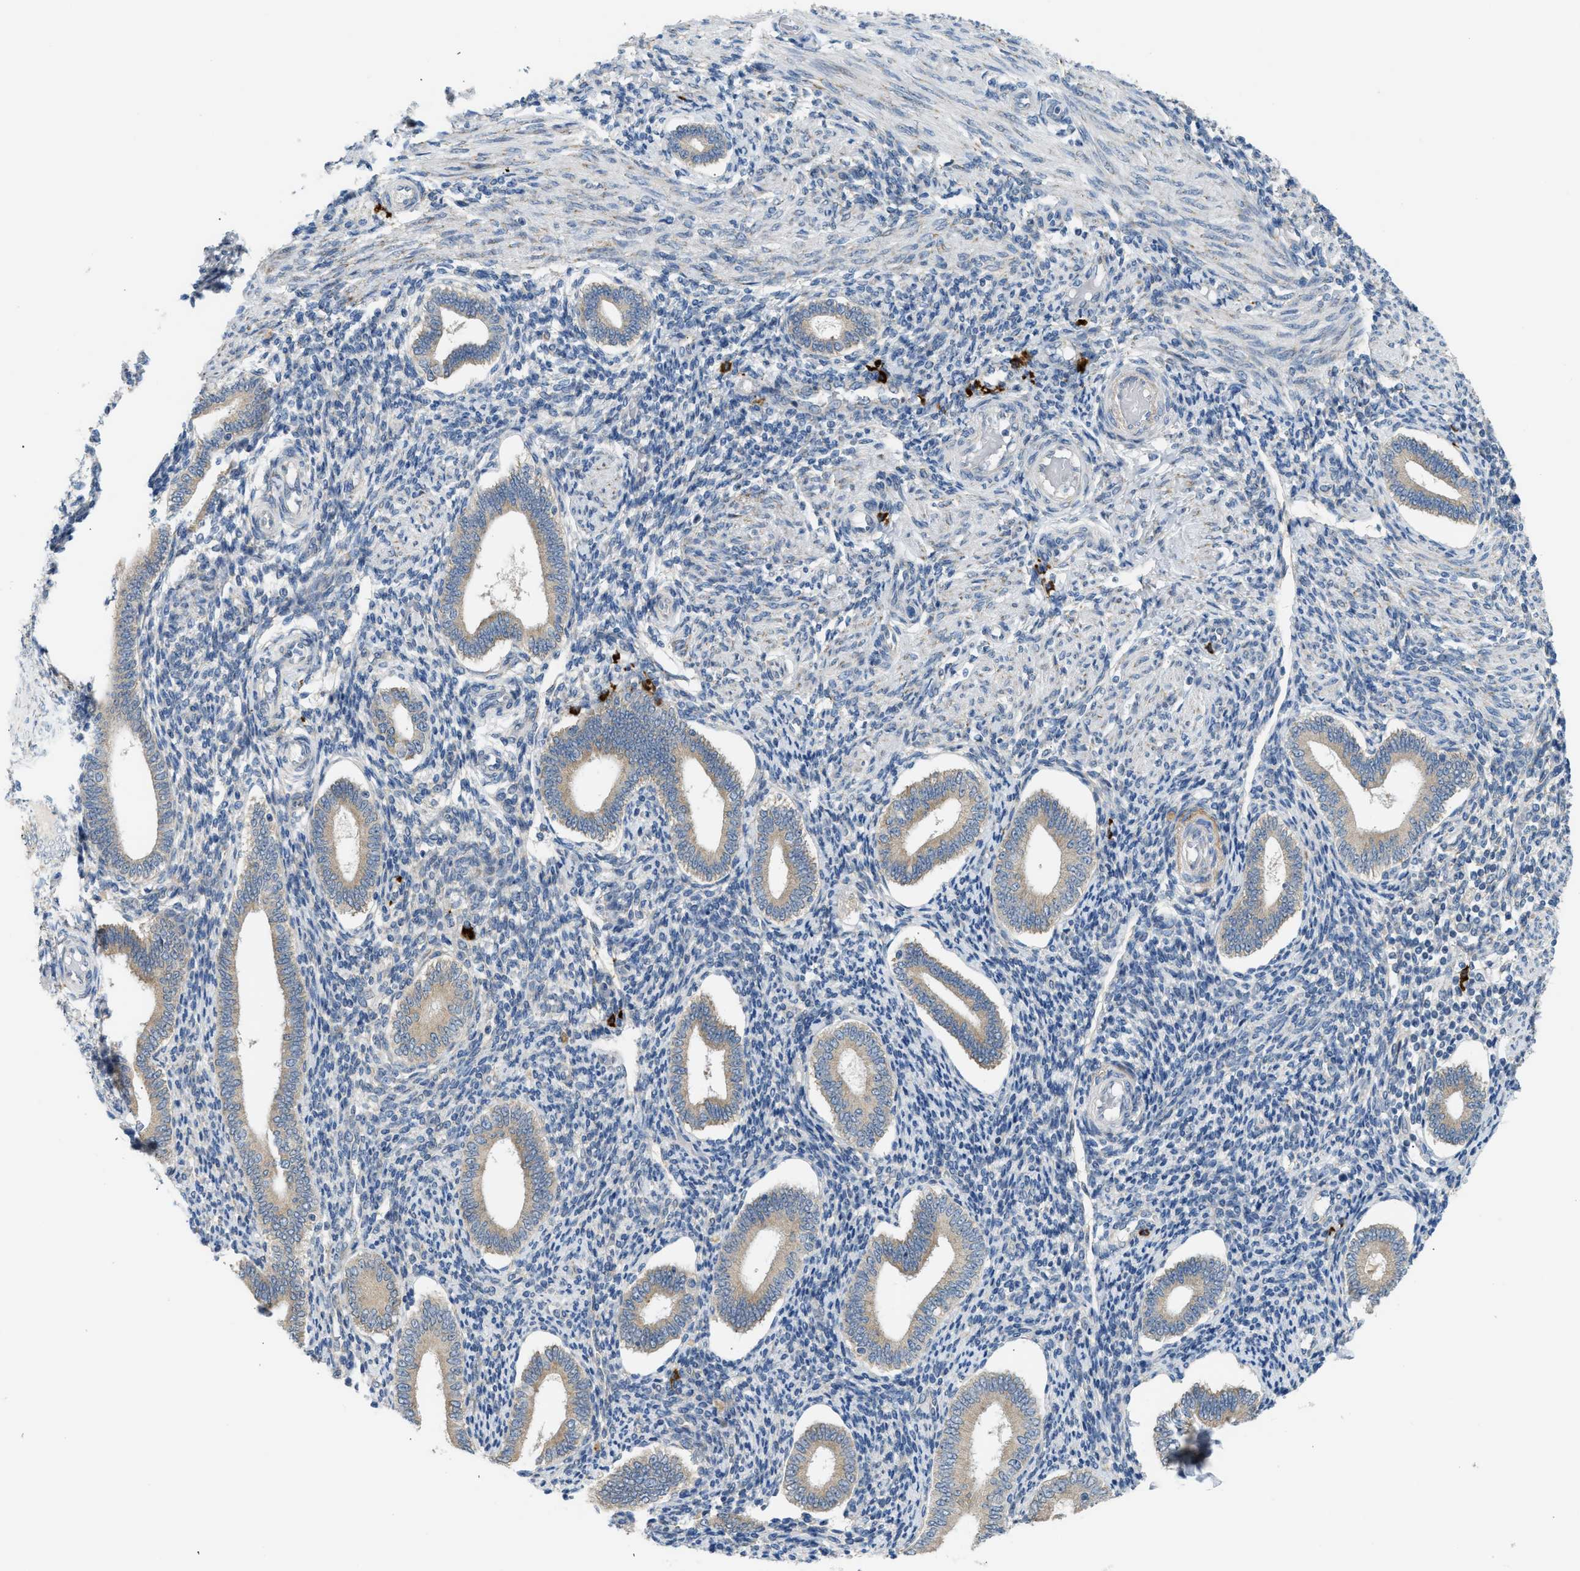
{"staining": {"intensity": "weak", "quantity": "25%-75%", "location": "cytoplasmic/membranous"}, "tissue": "endometrium", "cell_type": "Cells in endometrial stroma", "image_type": "normal", "snomed": [{"axis": "morphology", "description": "Normal tissue, NOS"}, {"axis": "topography", "description": "Endometrium"}], "caption": "Weak cytoplasmic/membranous expression for a protein is appreciated in approximately 25%-75% of cells in endometrial stroma of benign endometrium using IHC.", "gene": "KCNC2", "patient": {"sex": "female", "age": 42}}